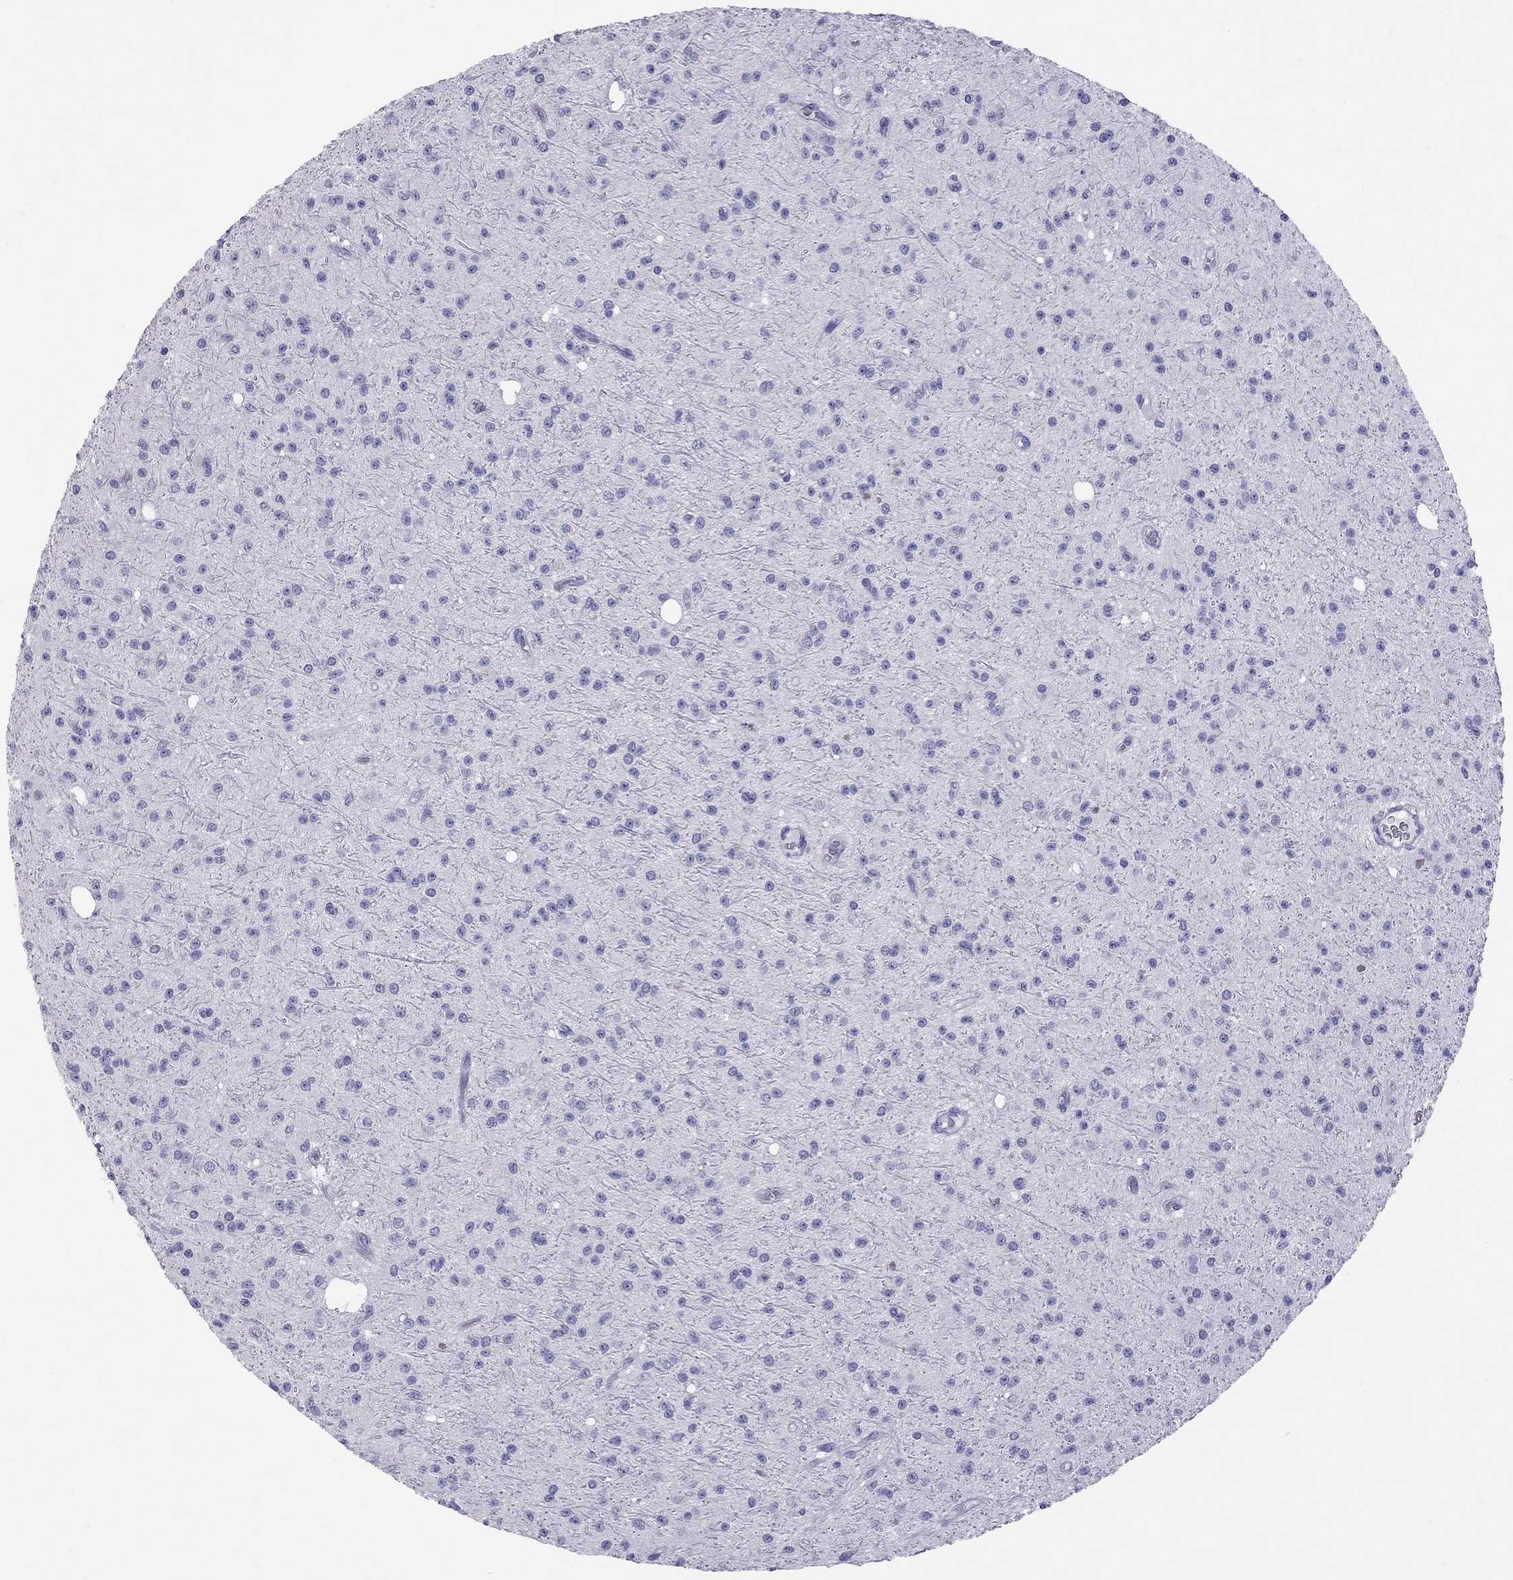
{"staining": {"intensity": "negative", "quantity": "none", "location": "none"}, "tissue": "glioma", "cell_type": "Tumor cells", "image_type": "cancer", "snomed": [{"axis": "morphology", "description": "Glioma, malignant, Low grade"}, {"axis": "topography", "description": "Brain"}], "caption": "Low-grade glioma (malignant) was stained to show a protein in brown. There is no significant positivity in tumor cells. (IHC, brightfield microscopy, high magnification).", "gene": "STAG3", "patient": {"sex": "male", "age": 27}}